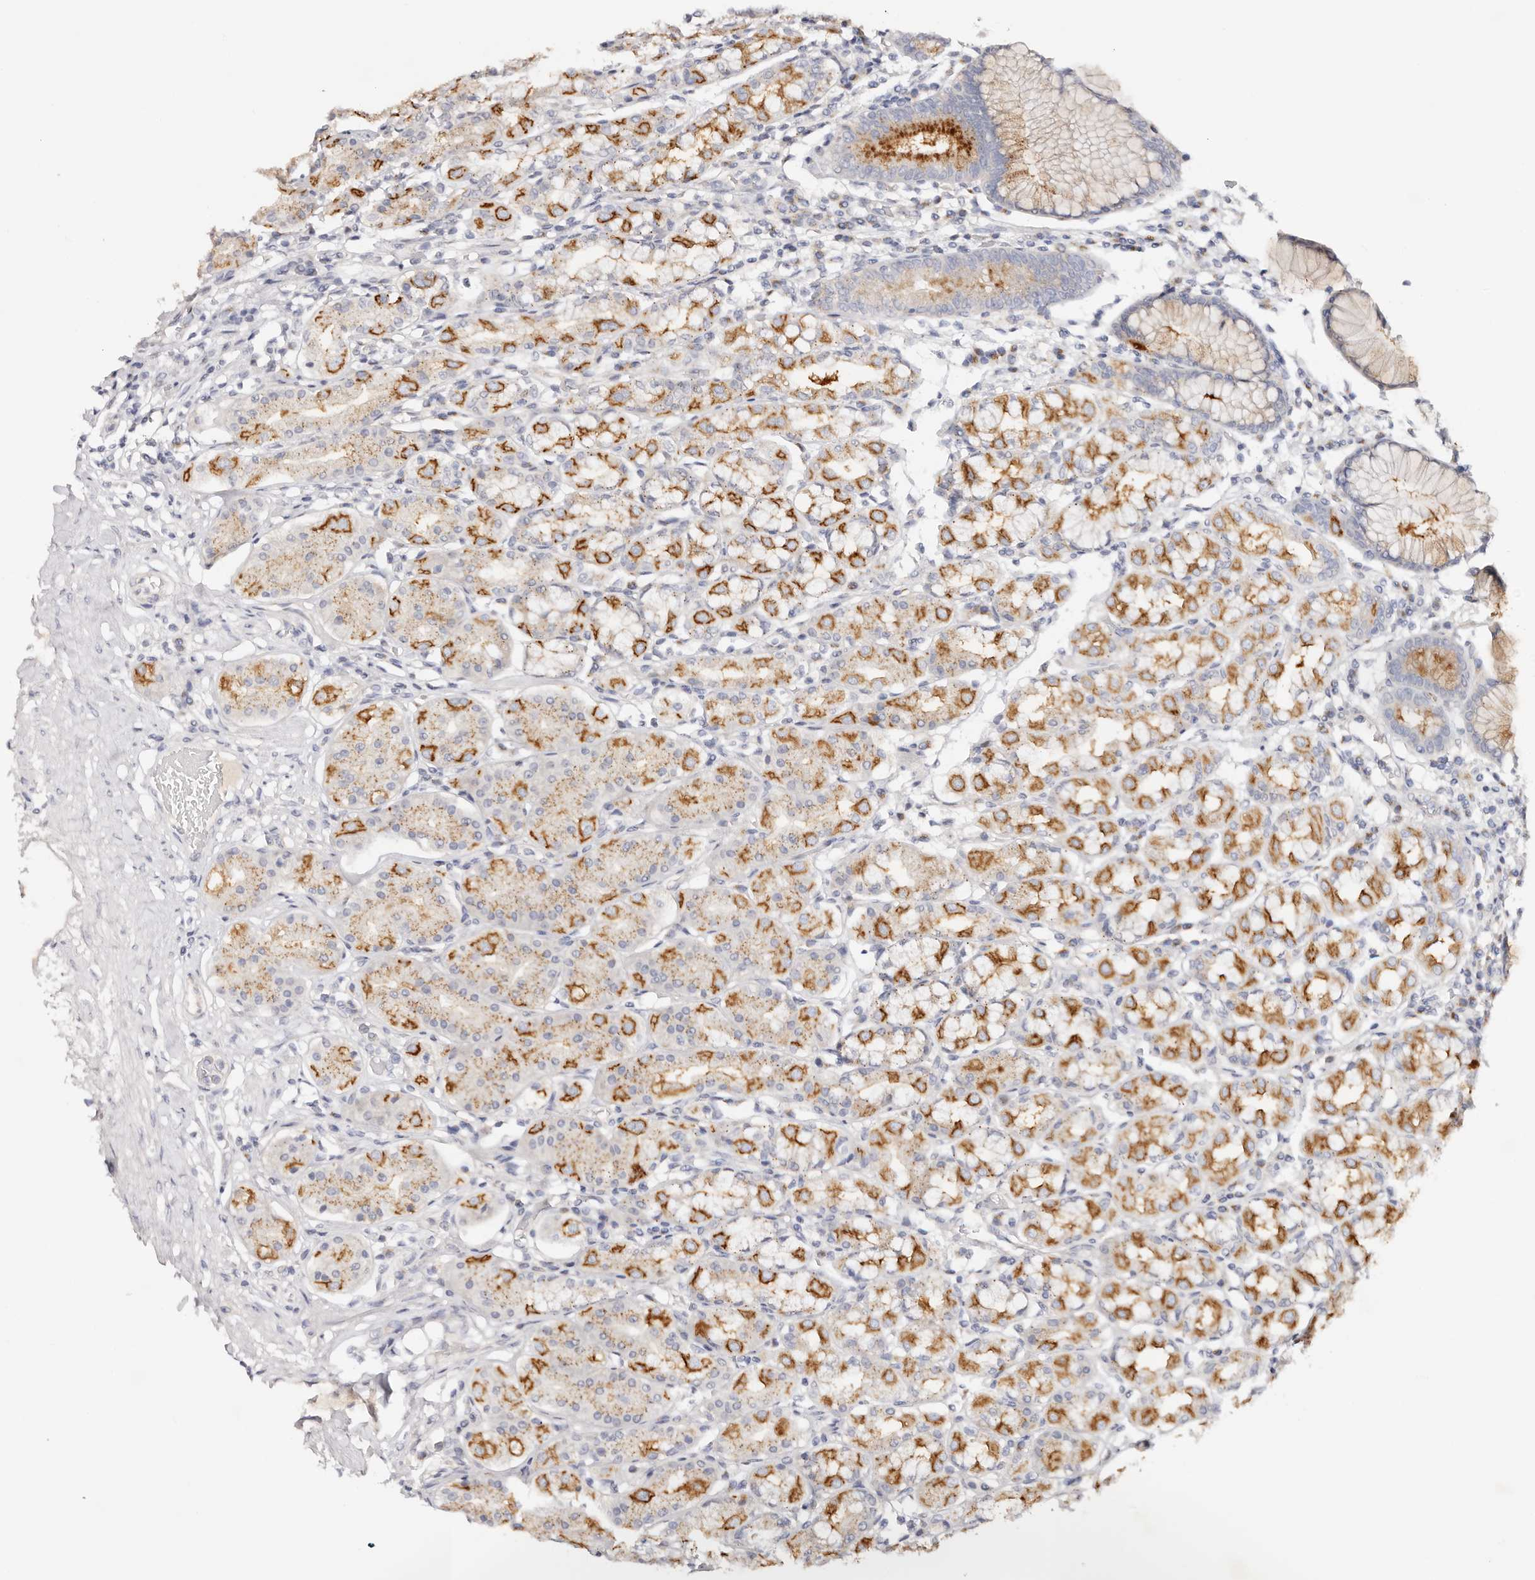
{"staining": {"intensity": "strong", "quantity": "25%-75%", "location": "cytoplasmic/membranous"}, "tissue": "stomach", "cell_type": "Glandular cells", "image_type": "normal", "snomed": [{"axis": "morphology", "description": "Normal tissue, NOS"}, {"axis": "topography", "description": "Stomach, lower"}], "caption": "This is a photomicrograph of immunohistochemistry (IHC) staining of normal stomach, which shows strong expression in the cytoplasmic/membranous of glandular cells.", "gene": "DNASE1", "patient": {"sex": "female", "age": 56}}